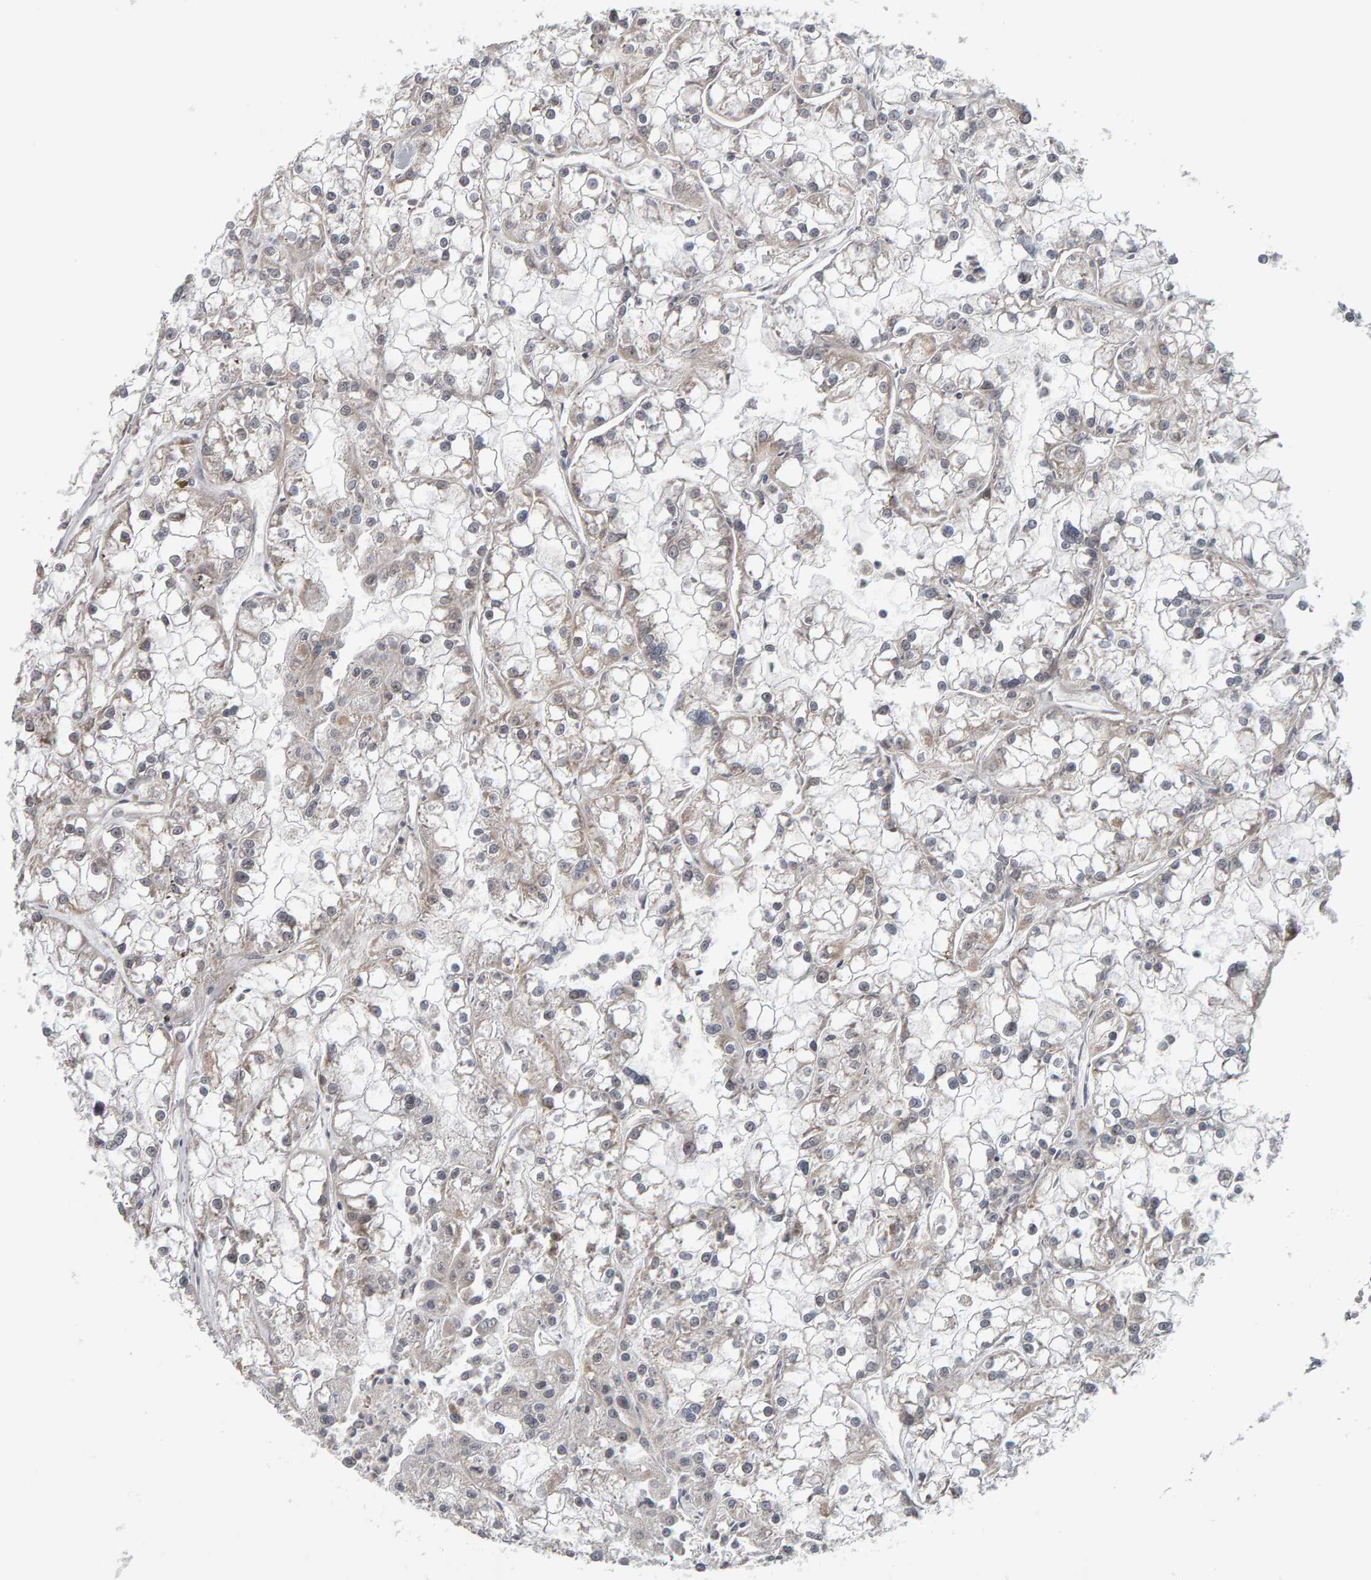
{"staining": {"intensity": "weak", "quantity": "<25%", "location": "nuclear"}, "tissue": "renal cancer", "cell_type": "Tumor cells", "image_type": "cancer", "snomed": [{"axis": "morphology", "description": "Adenocarcinoma, NOS"}, {"axis": "topography", "description": "Kidney"}], "caption": "This micrograph is of renal cancer (adenocarcinoma) stained with immunohistochemistry (IHC) to label a protein in brown with the nuclei are counter-stained blue. There is no staining in tumor cells.", "gene": "DAP3", "patient": {"sex": "female", "age": 52}}